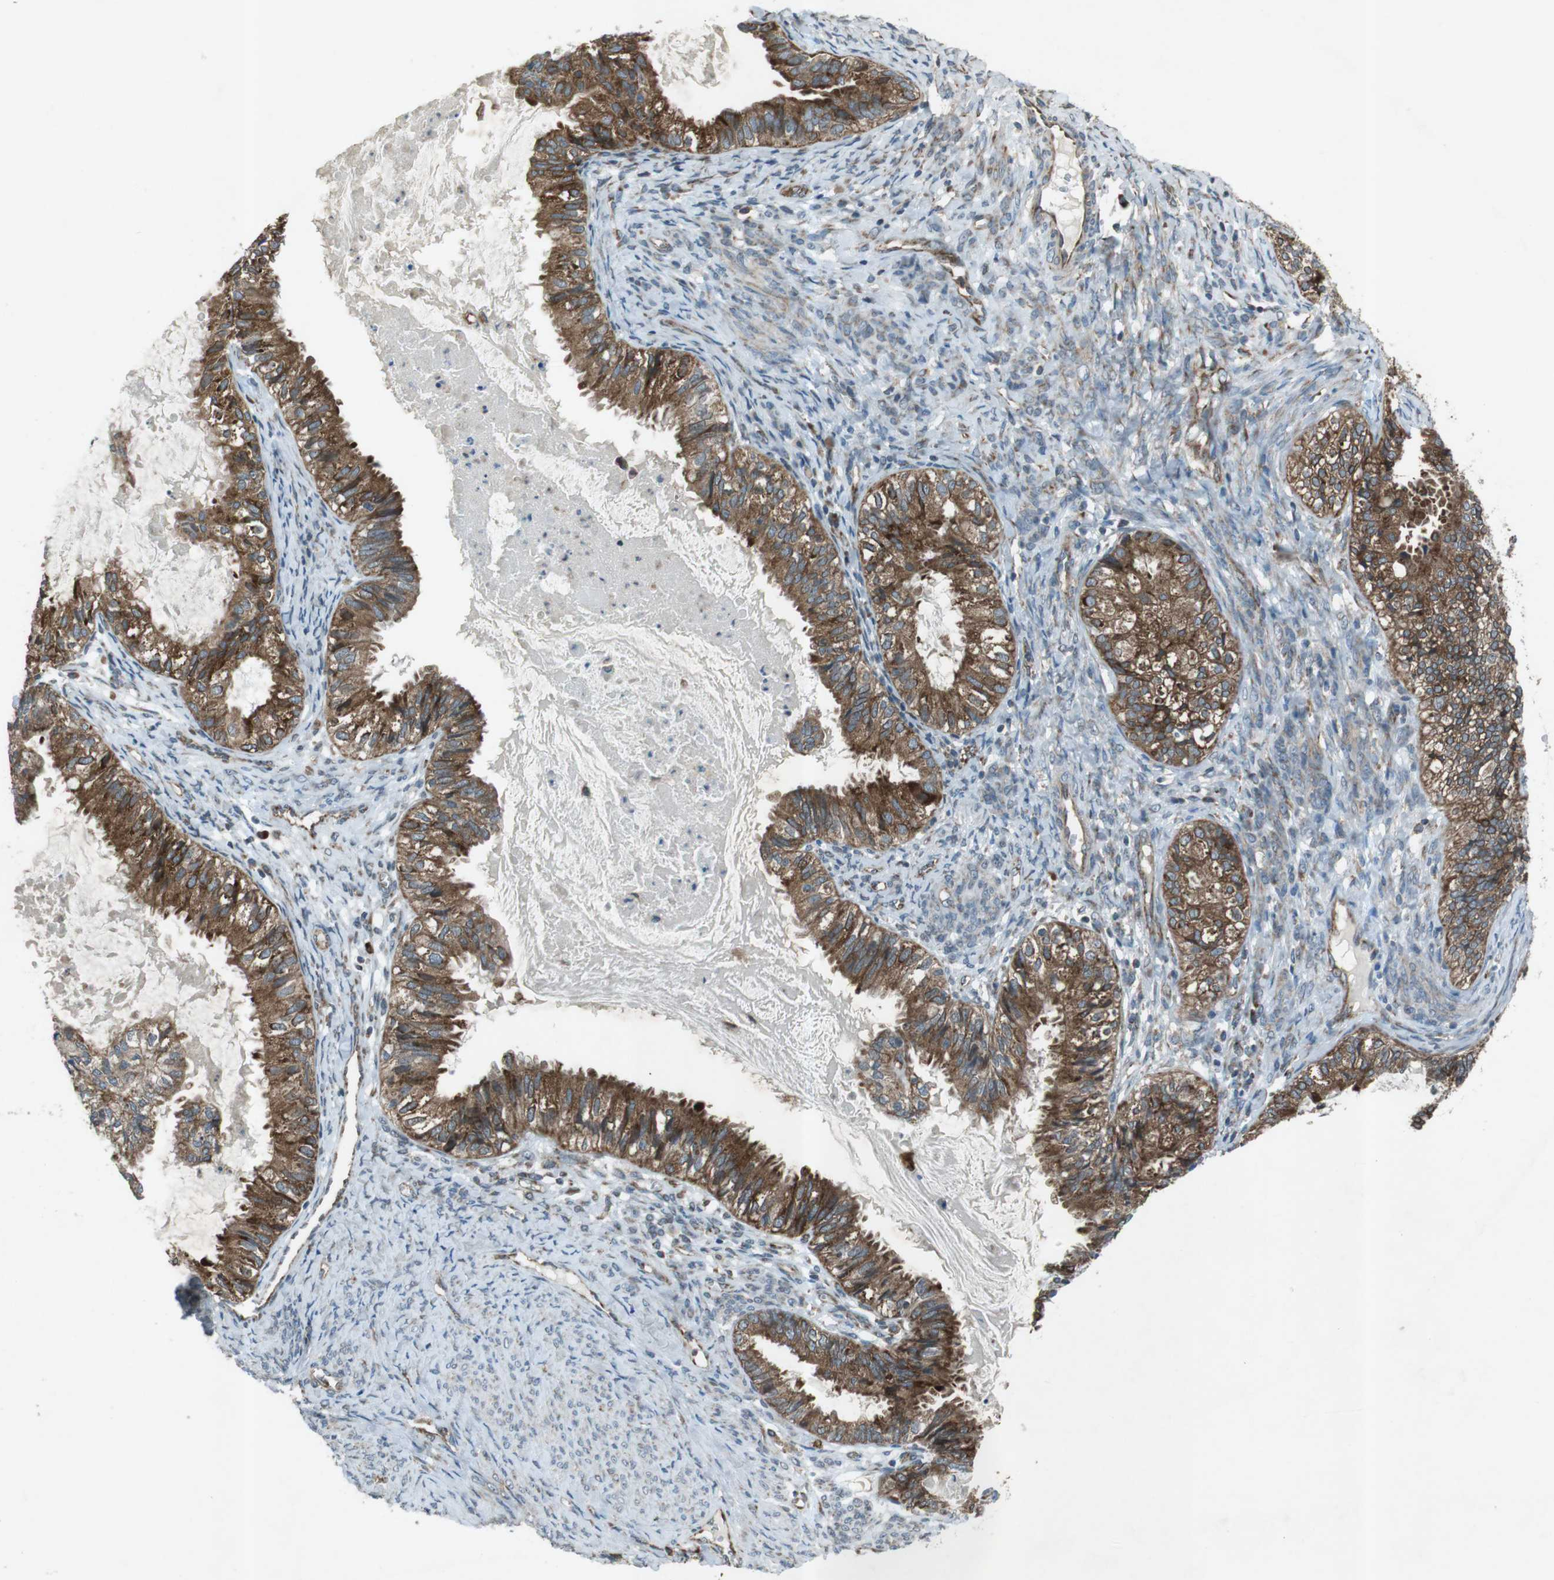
{"staining": {"intensity": "moderate", "quantity": ">75%", "location": "cytoplasmic/membranous"}, "tissue": "cervical cancer", "cell_type": "Tumor cells", "image_type": "cancer", "snomed": [{"axis": "morphology", "description": "Normal tissue, NOS"}, {"axis": "morphology", "description": "Adenocarcinoma, NOS"}, {"axis": "topography", "description": "Cervix"}, {"axis": "topography", "description": "Endometrium"}], "caption": "An image of cervical adenocarcinoma stained for a protein exhibits moderate cytoplasmic/membranous brown staining in tumor cells. The protein of interest is shown in brown color, while the nuclei are stained blue.", "gene": "SLC41A1", "patient": {"sex": "female", "age": 86}}